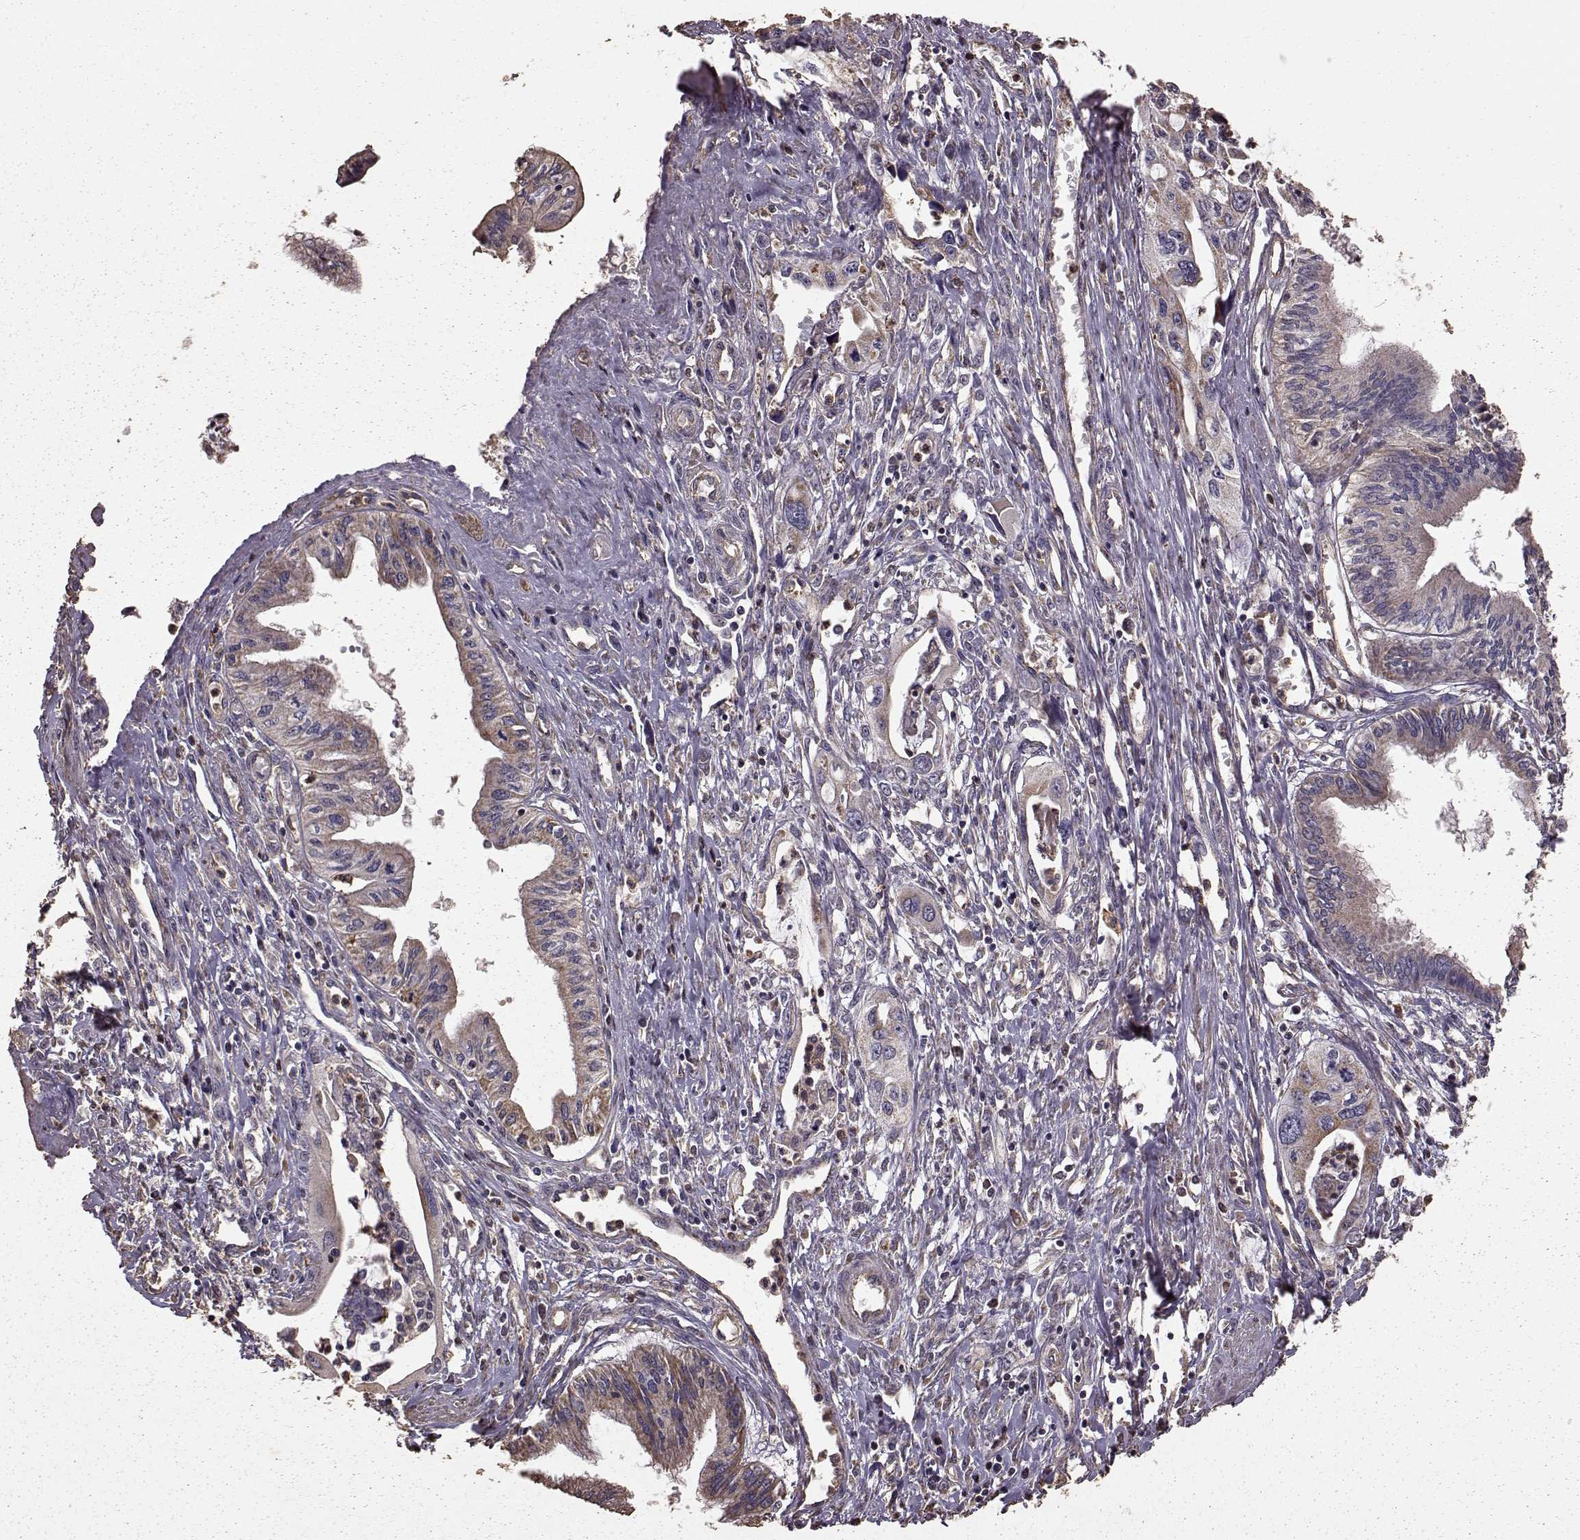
{"staining": {"intensity": "weak", "quantity": ">75%", "location": "cytoplasmic/membranous"}, "tissue": "pancreatic cancer", "cell_type": "Tumor cells", "image_type": "cancer", "snomed": [{"axis": "morphology", "description": "Adenocarcinoma, NOS"}, {"axis": "topography", "description": "Pancreas"}], "caption": "Weak cytoplasmic/membranous expression is present in approximately >75% of tumor cells in adenocarcinoma (pancreatic).", "gene": "PTGES2", "patient": {"sex": "male", "age": 60}}